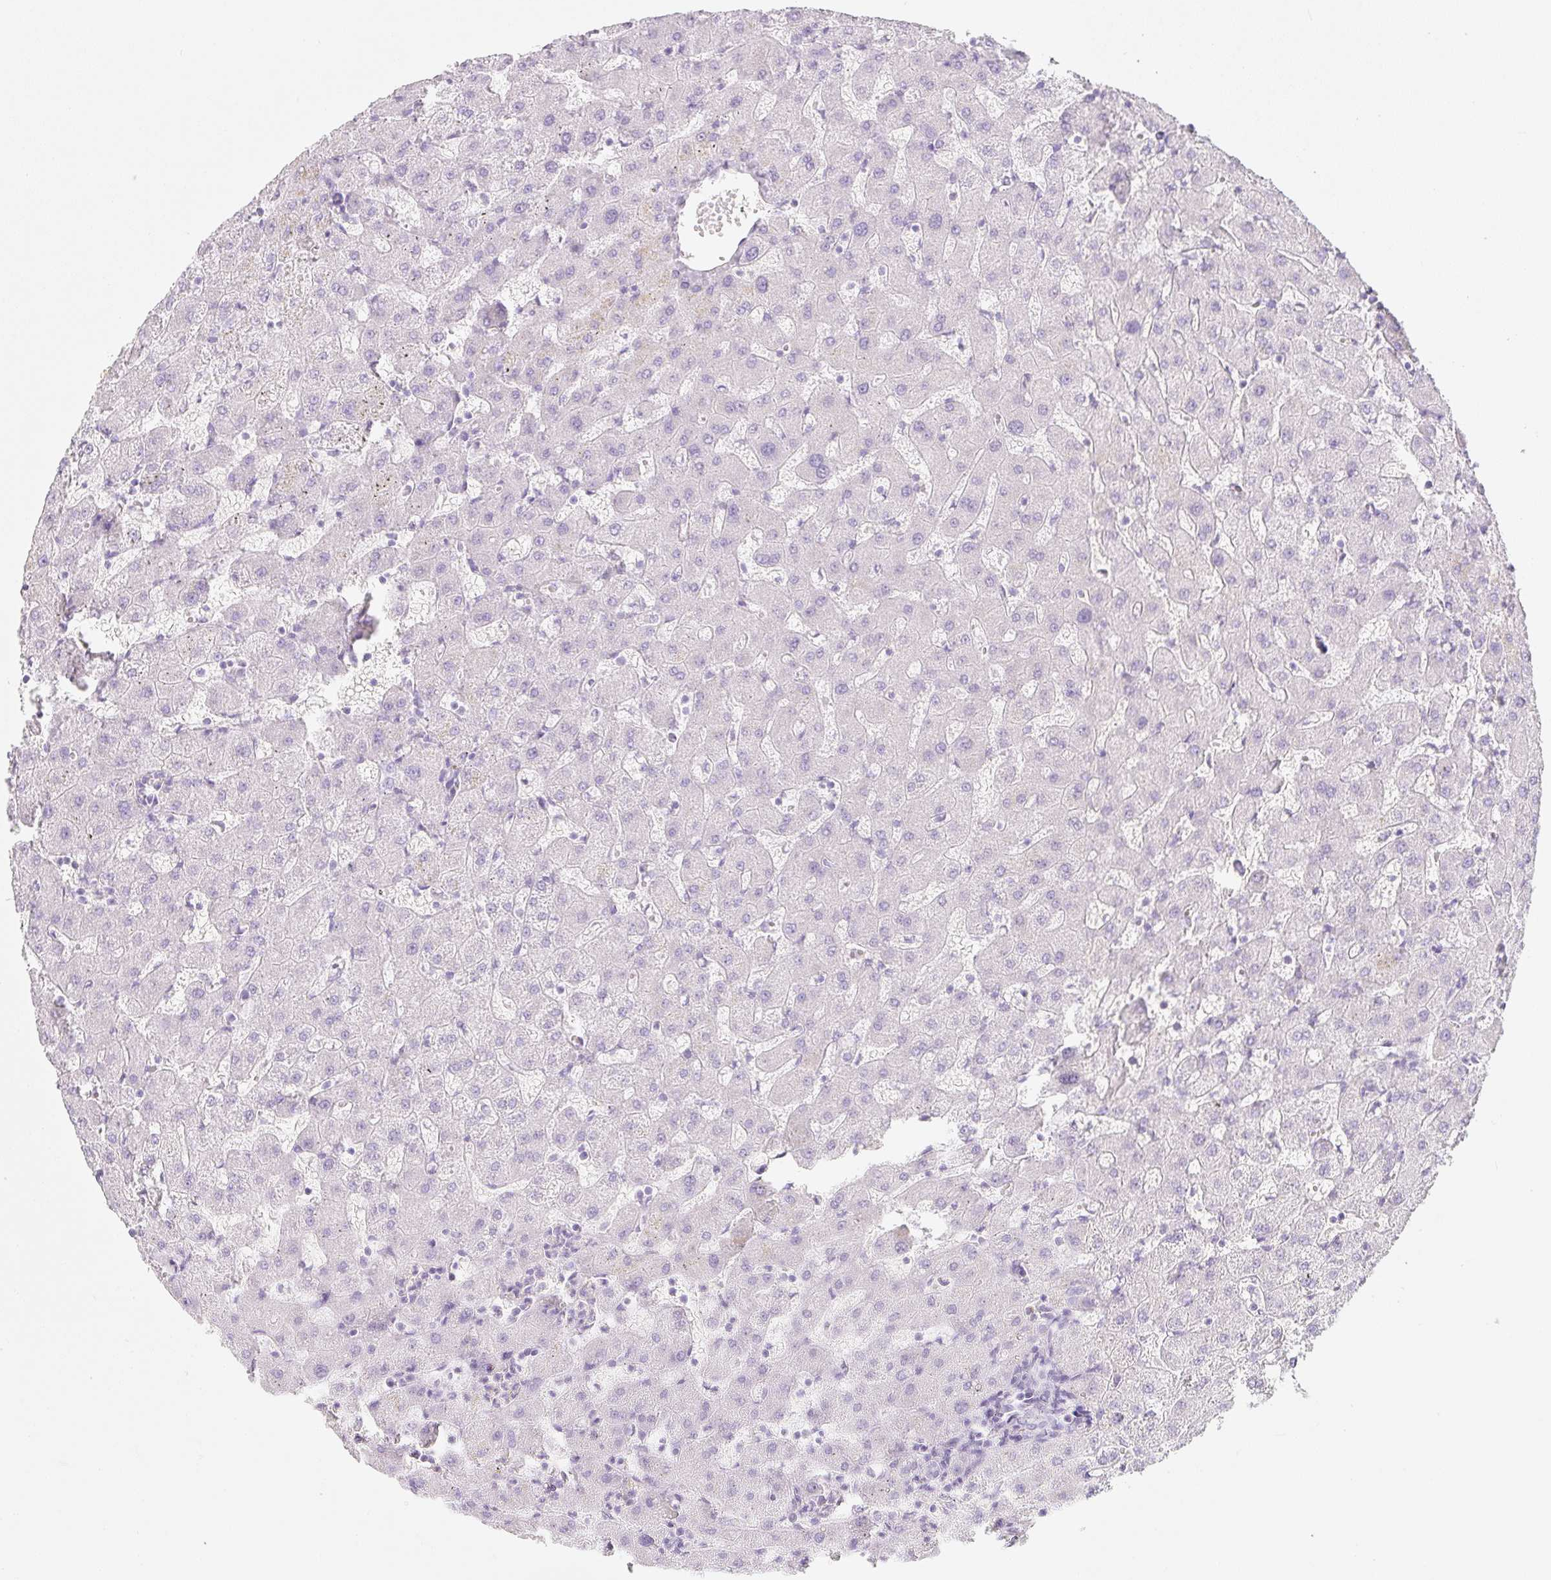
{"staining": {"intensity": "negative", "quantity": "none", "location": "none"}, "tissue": "liver", "cell_type": "Cholangiocytes", "image_type": "normal", "snomed": [{"axis": "morphology", "description": "Normal tissue, NOS"}, {"axis": "topography", "description": "Liver"}], "caption": "DAB (3,3'-diaminobenzidine) immunohistochemical staining of unremarkable liver reveals no significant positivity in cholangiocytes. (IHC, brightfield microscopy, high magnification).", "gene": "ZNF689", "patient": {"sex": "female", "age": 63}}